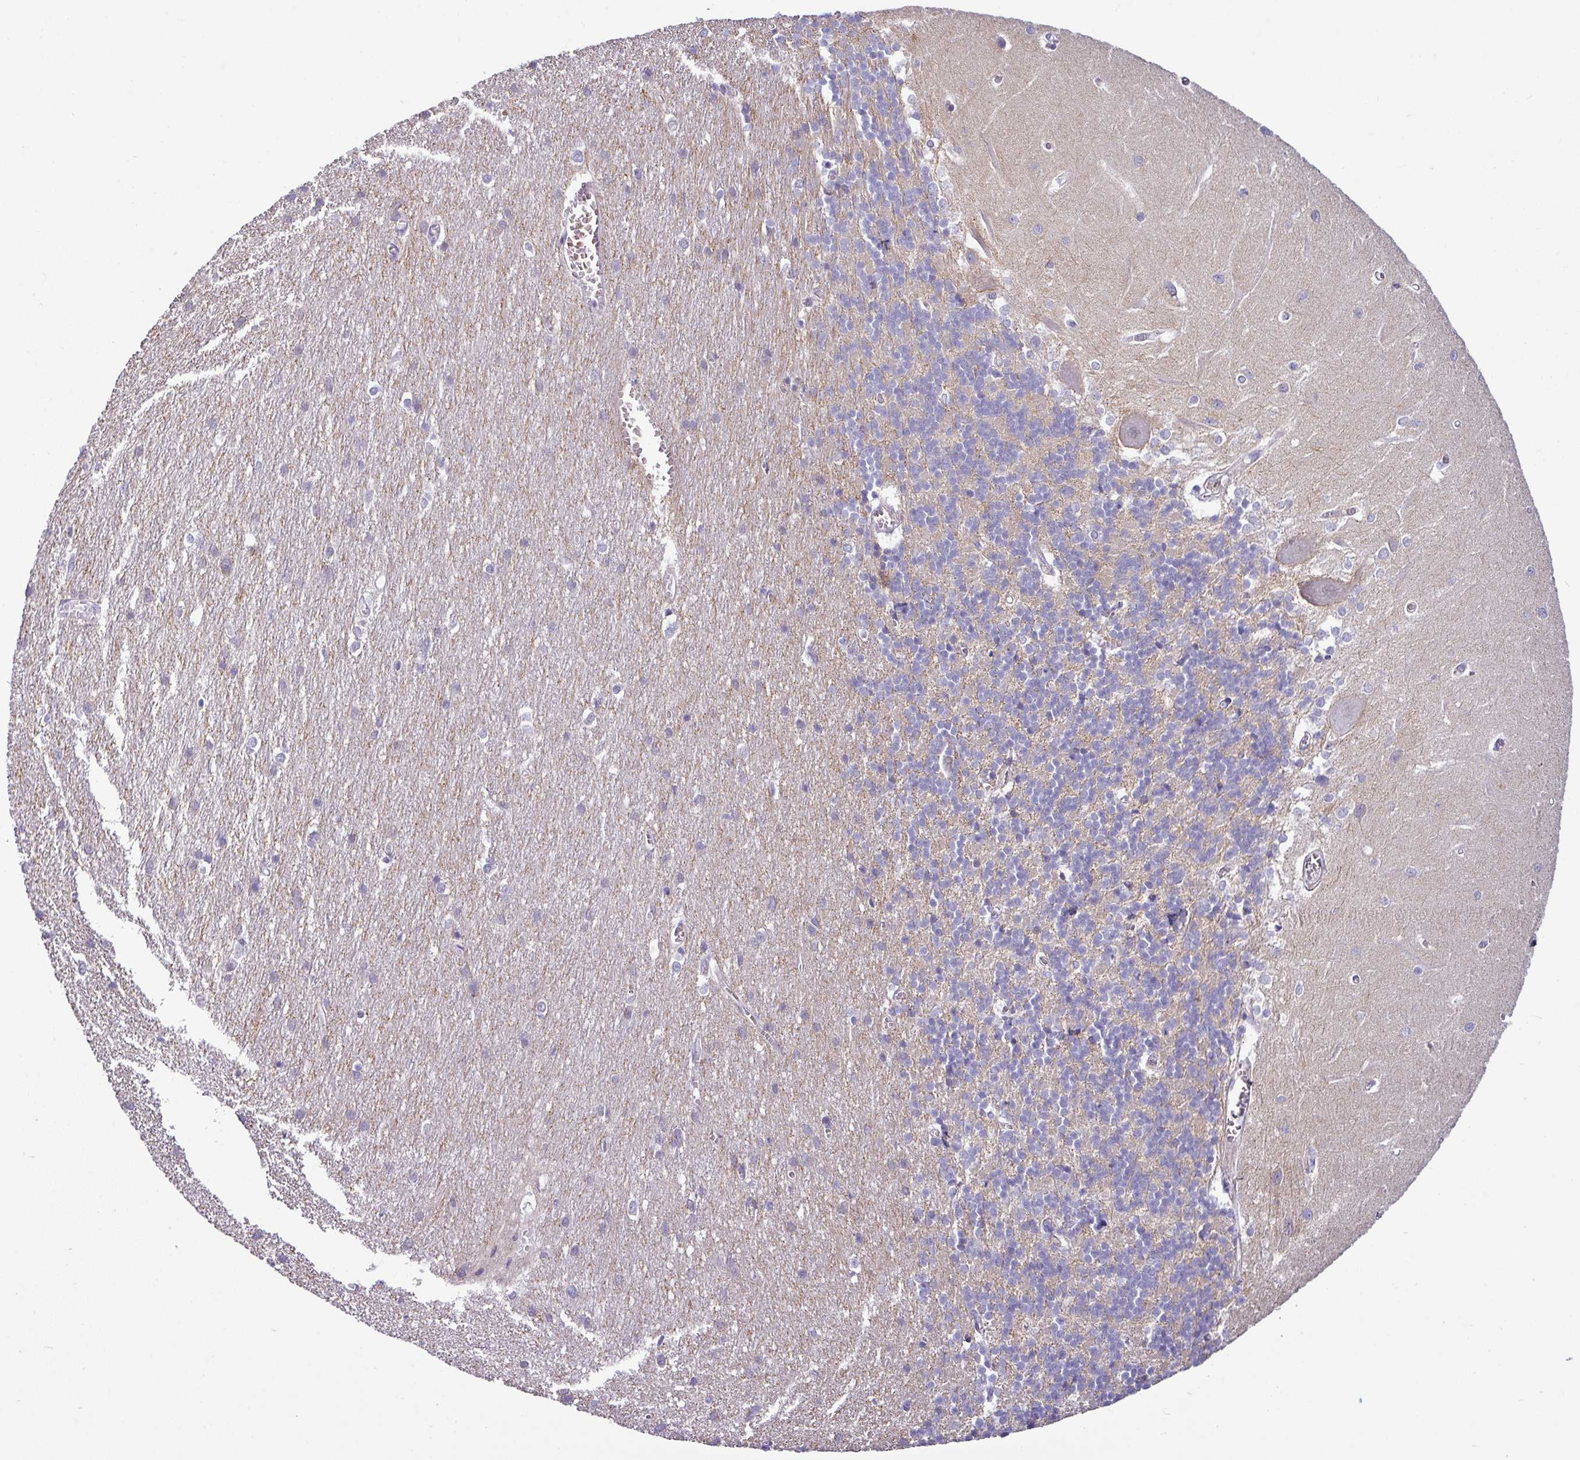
{"staining": {"intensity": "negative", "quantity": "none", "location": "none"}, "tissue": "cerebellum", "cell_type": "Cells in granular layer", "image_type": "normal", "snomed": [{"axis": "morphology", "description": "Normal tissue, NOS"}, {"axis": "topography", "description": "Cerebellum"}], "caption": "Immunohistochemistry (IHC) histopathology image of unremarkable cerebellum: cerebellum stained with DAB (3,3'-diaminobenzidine) reveals no significant protein expression in cells in granular layer. (Stains: DAB immunohistochemistry (IHC) with hematoxylin counter stain, Microscopy: brightfield microscopy at high magnification).", "gene": "ACAP3", "patient": {"sex": "male", "age": 37}}